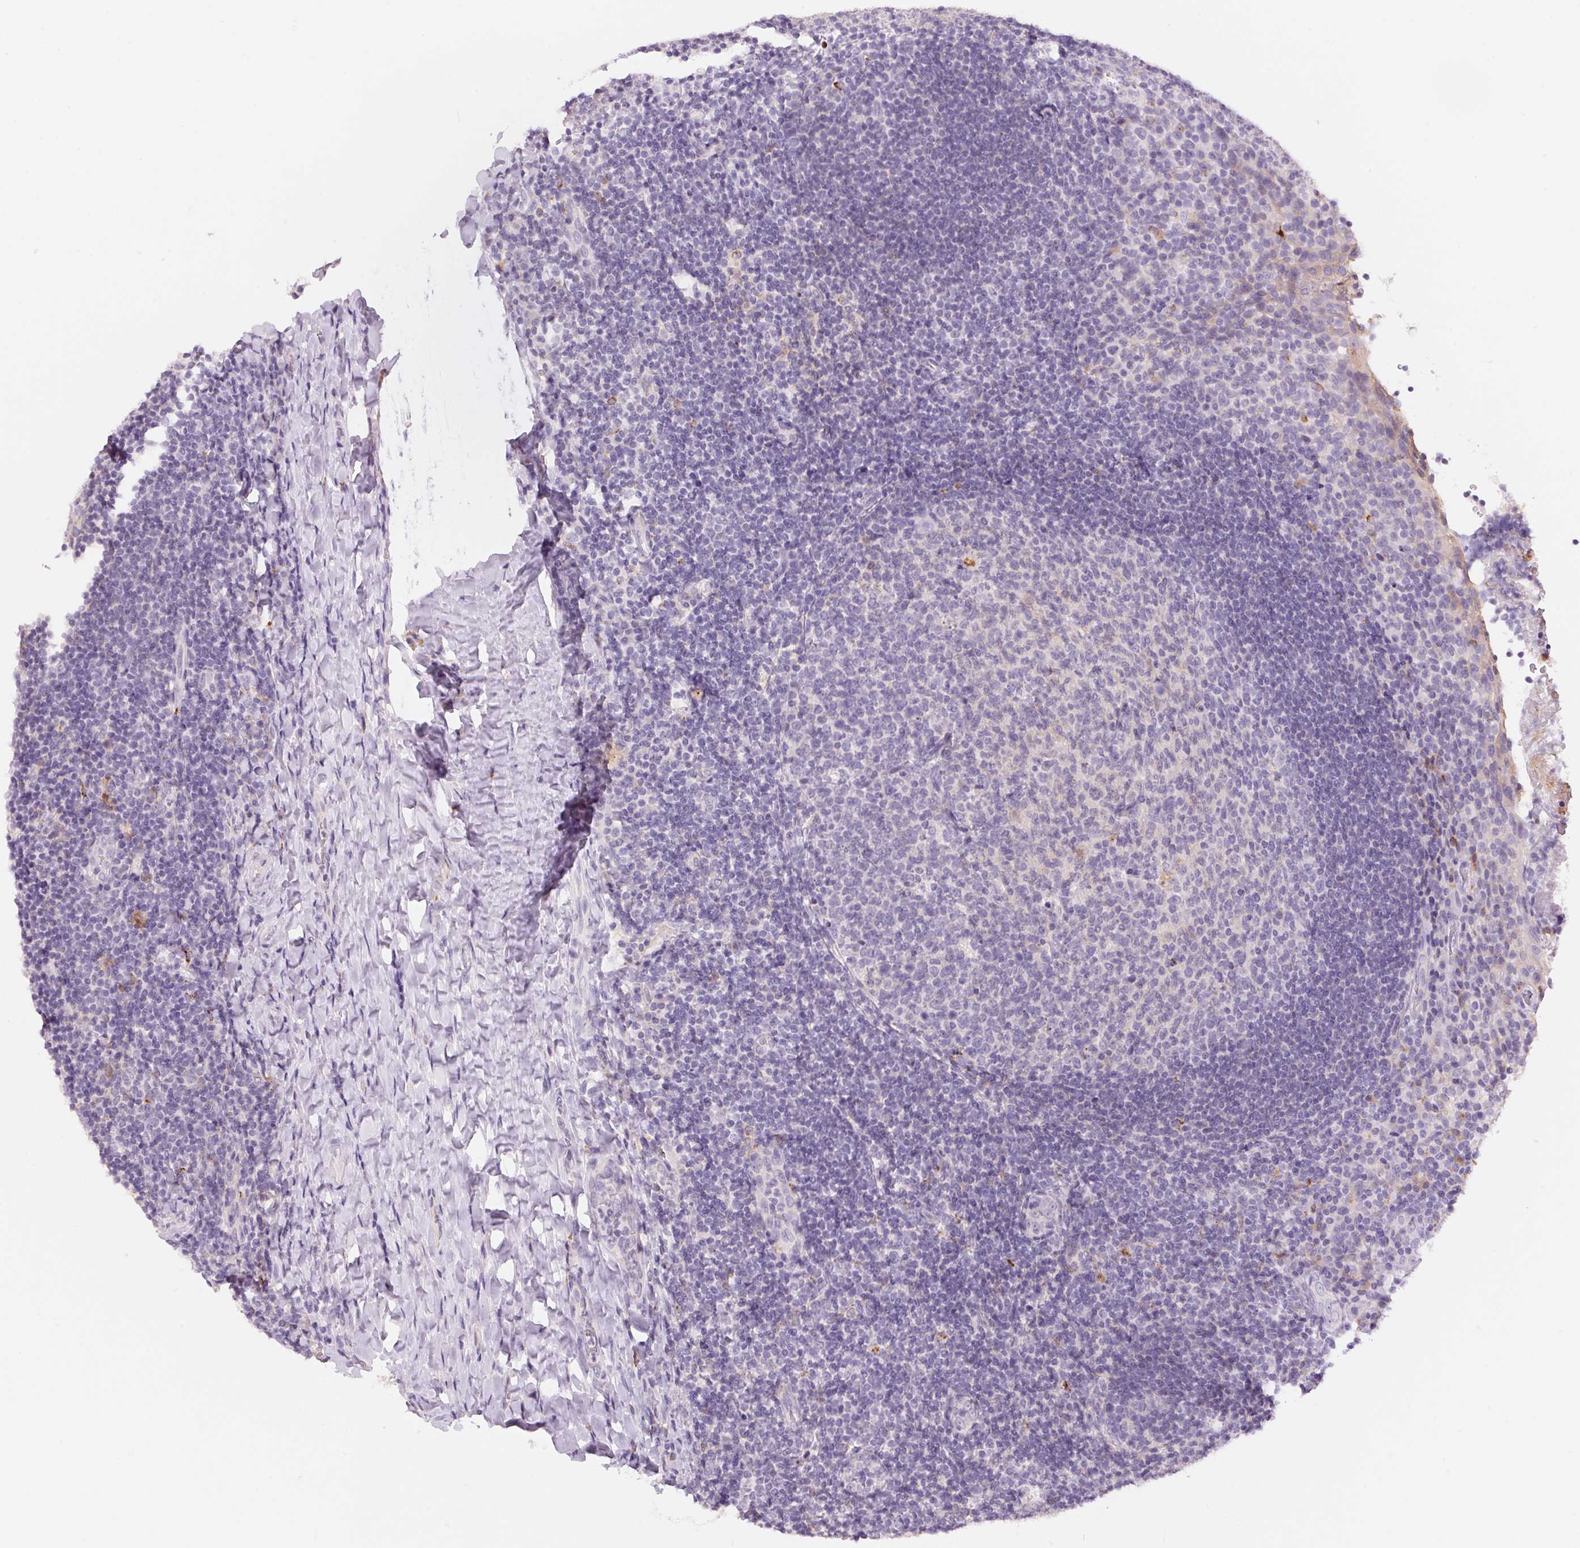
{"staining": {"intensity": "weak", "quantity": "<25%", "location": "cytoplasmic/membranous"}, "tissue": "tonsil", "cell_type": "Germinal center cells", "image_type": "normal", "snomed": [{"axis": "morphology", "description": "Normal tissue, NOS"}, {"axis": "topography", "description": "Tonsil"}], "caption": "This is a photomicrograph of immunohistochemistry (IHC) staining of normal tonsil, which shows no staining in germinal center cells. The staining was performed using DAB (3,3'-diaminobenzidine) to visualize the protein expression in brown, while the nuclei were stained in blue with hematoxylin (Magnification: 20x).", "gene": "PNLIPRP3", "patient": {"sex": "female", "age": 10}}